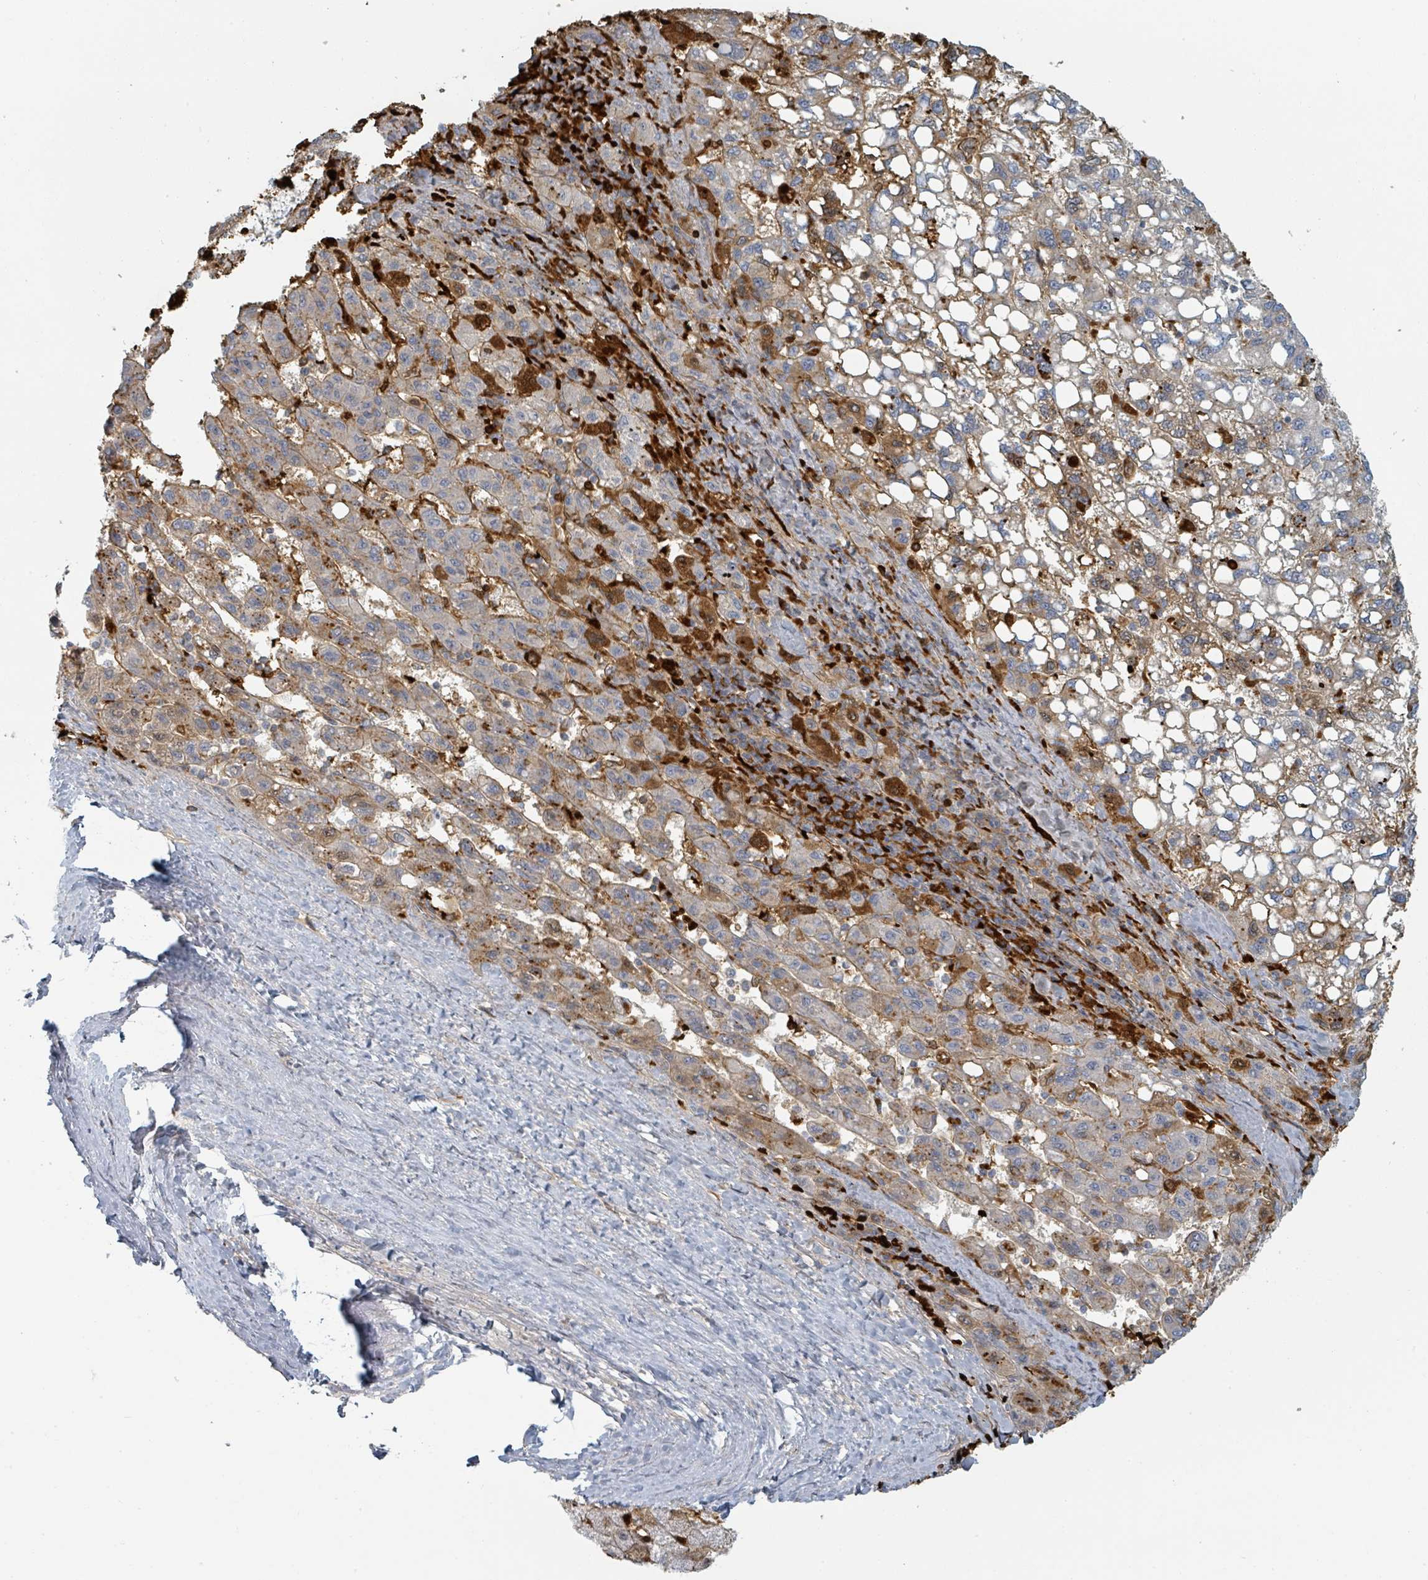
{"staining": {"intensity": "strong", "quantity": "<25%", "location": "cytoplasmic/membranous"}, "tissue": "liver cancer", "cell_type": "Tumor cells", "image_type": "cancer", "snomed": [{"axis": "morphology", "description": "Carcinoma, Hepatocellular, NOS"}, {"axis": "topography", "description": "Liver"}], "caption": "Immunohistochemical staining of human hepatocellular carcinoma (liver) demonstrates medium levels of strong cytoplasmic/membranous protein expression in about <25% of tumor cells.", "gene": "TRPC4AP", "patient": {"sex": "female", "age": 82}}